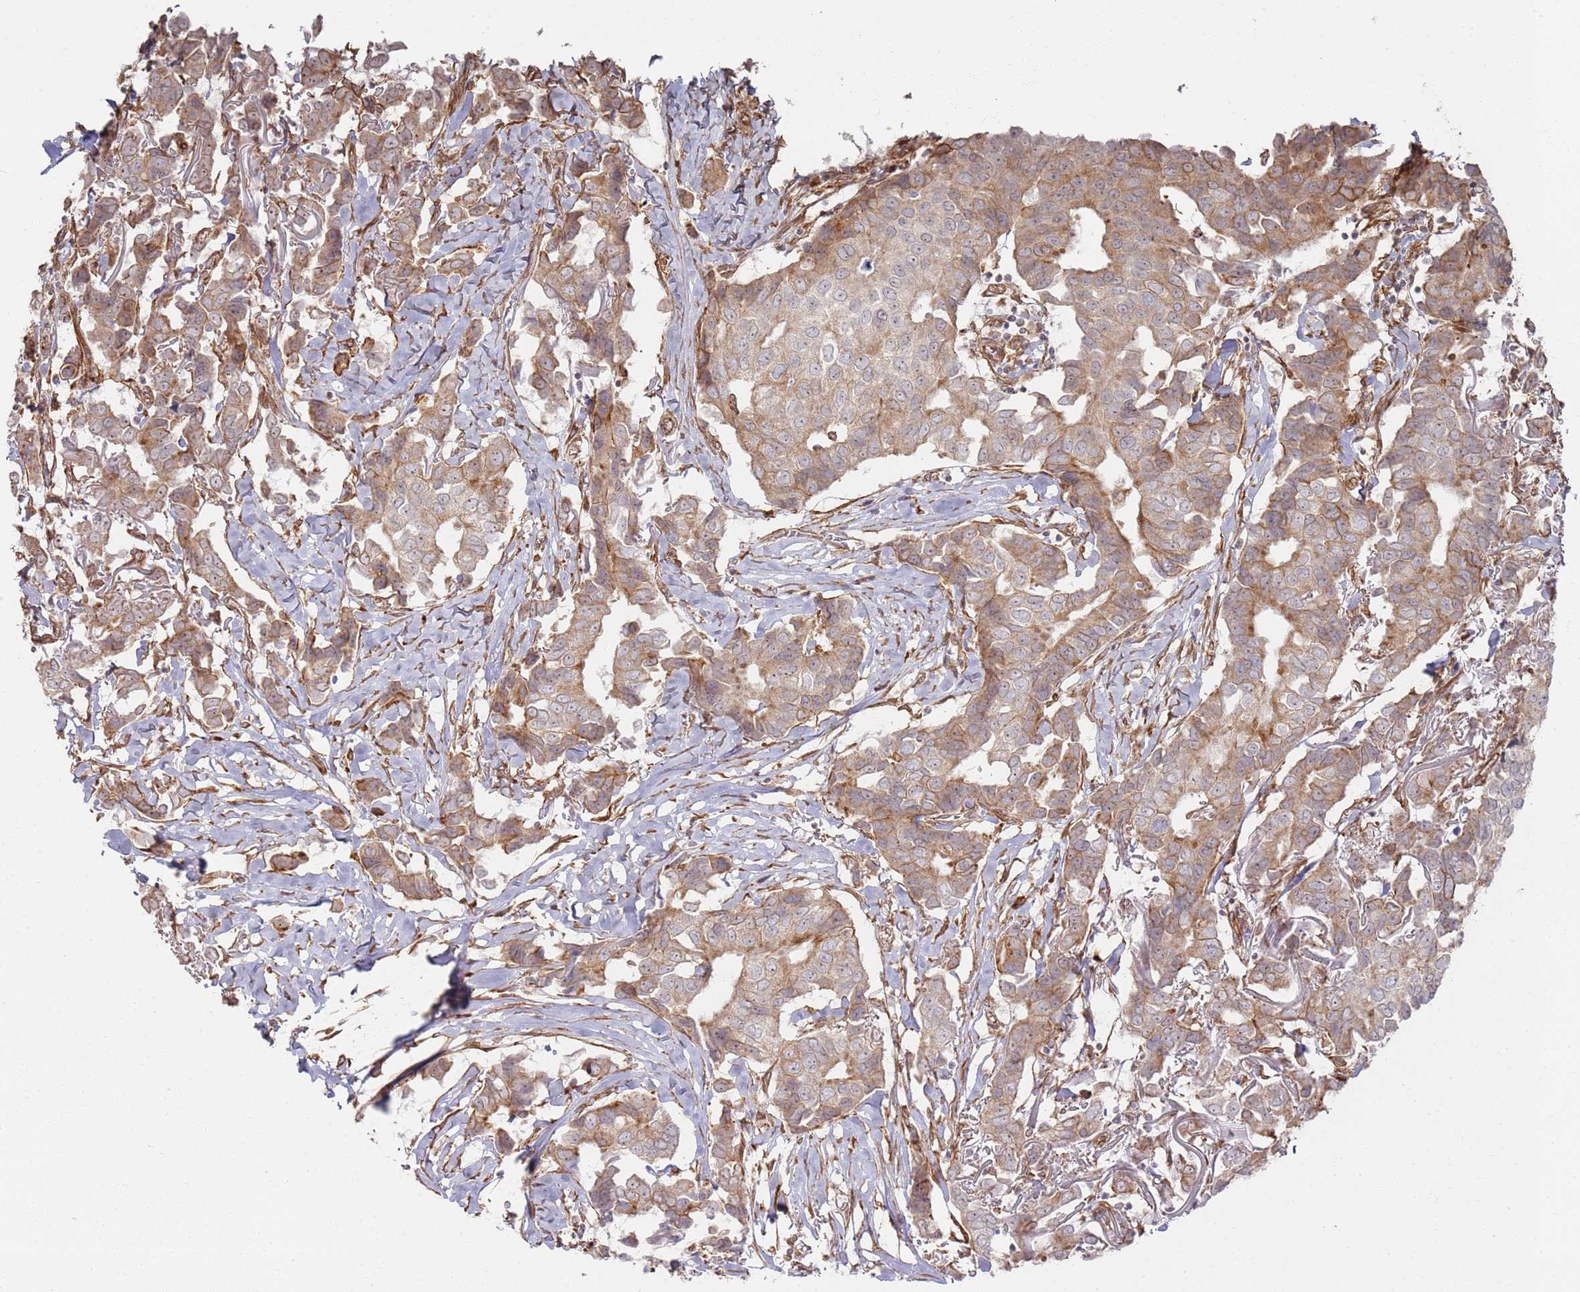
{"staining": {"intensity": "moderate", "quantity": "25%-75%", "location": "cytoplasmic/membranous"}, "tissue": "breast cancer", "cell_type": "Tumor cells", "image_type": "cancer", "snomed": [{"axis": "morphology", "description": "Duct carcinoma"}, {"axis": "topography", "description": "Breast"}], "caption": "The image reveals immunohistochemical staining of breast cancer (invasive ductal carcinoma). There is moderate cytoplasmic/membranous staining is seen in about 25%-75% of tumor cells.", "gene": "PHF21A", "patient": {"sex": "female", "age": 80}}